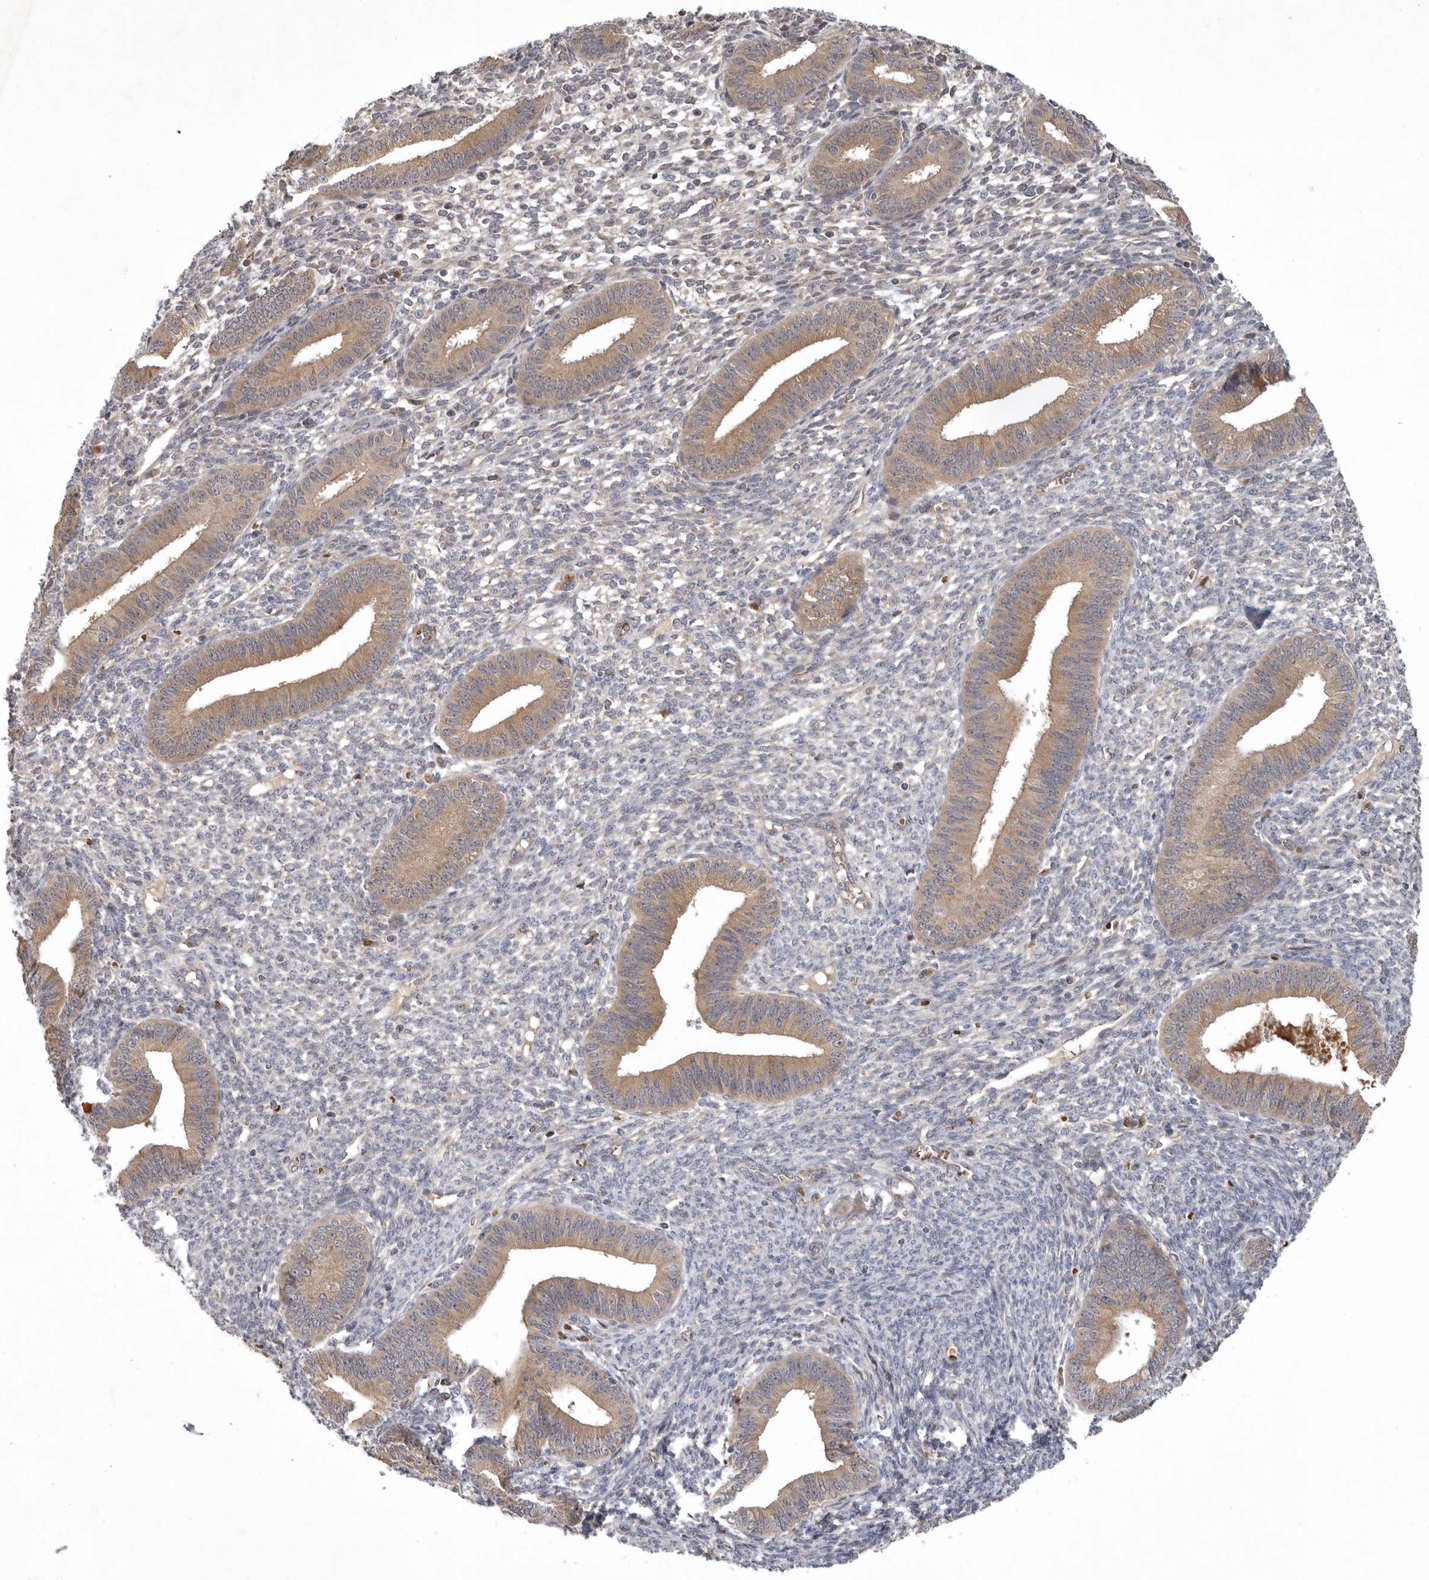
{"staining": {"intensity": "negative", "quantity": "none", "location": "none"}, "tissue": "endometrium", "cell_type": "Cells in endometrial stroma", "image_type": "normal", "snomed": [{"axis": "morphology", "description": "Normal tissue, NOS"}, {"axis": "topography", "description": "Endometrium"}], "caption": "Immunohistochemistry micrograph of benign endometrium: endometrium stained with DAB exhibits no significant protein staining in cells in endometrial stroma.", "gene": "KIF2B", "patient": {"sex": "female", "age": 46}}